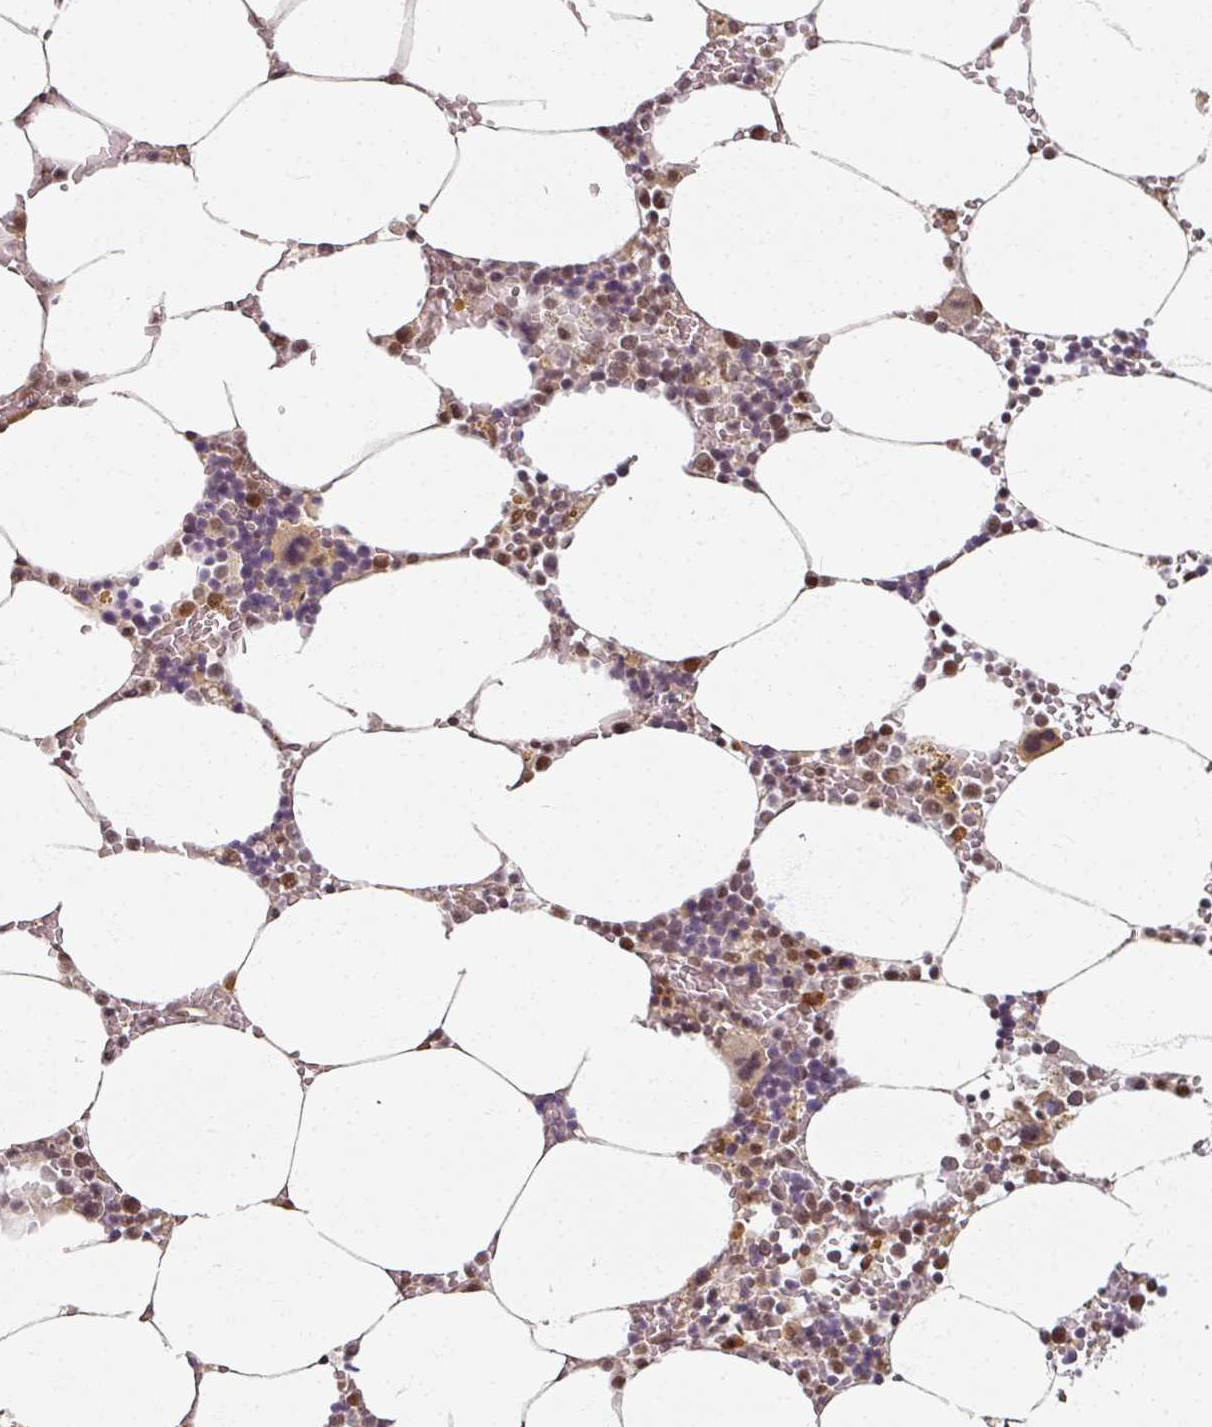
{"staining": {"intensity": "moderate", "quantity": "<25%", "location": "nuclear"}, "tissue": "bone marrow", "cell_type": "Hematopoietic cells", "image_type": "normal", "snomed": [{"axis": "morphology", "description": "Normal tissue, NOS"}, {"axis": "topography", "description": "Bone marrow"}], "caption": "Immunohistochemical staining of unremarkable bone marrow displays moderate nuclear protein positivity in approximately <25% of hematopoietic cells.", "gene": "POLR2G", "patient": {"sex": "male", "age": 70}}